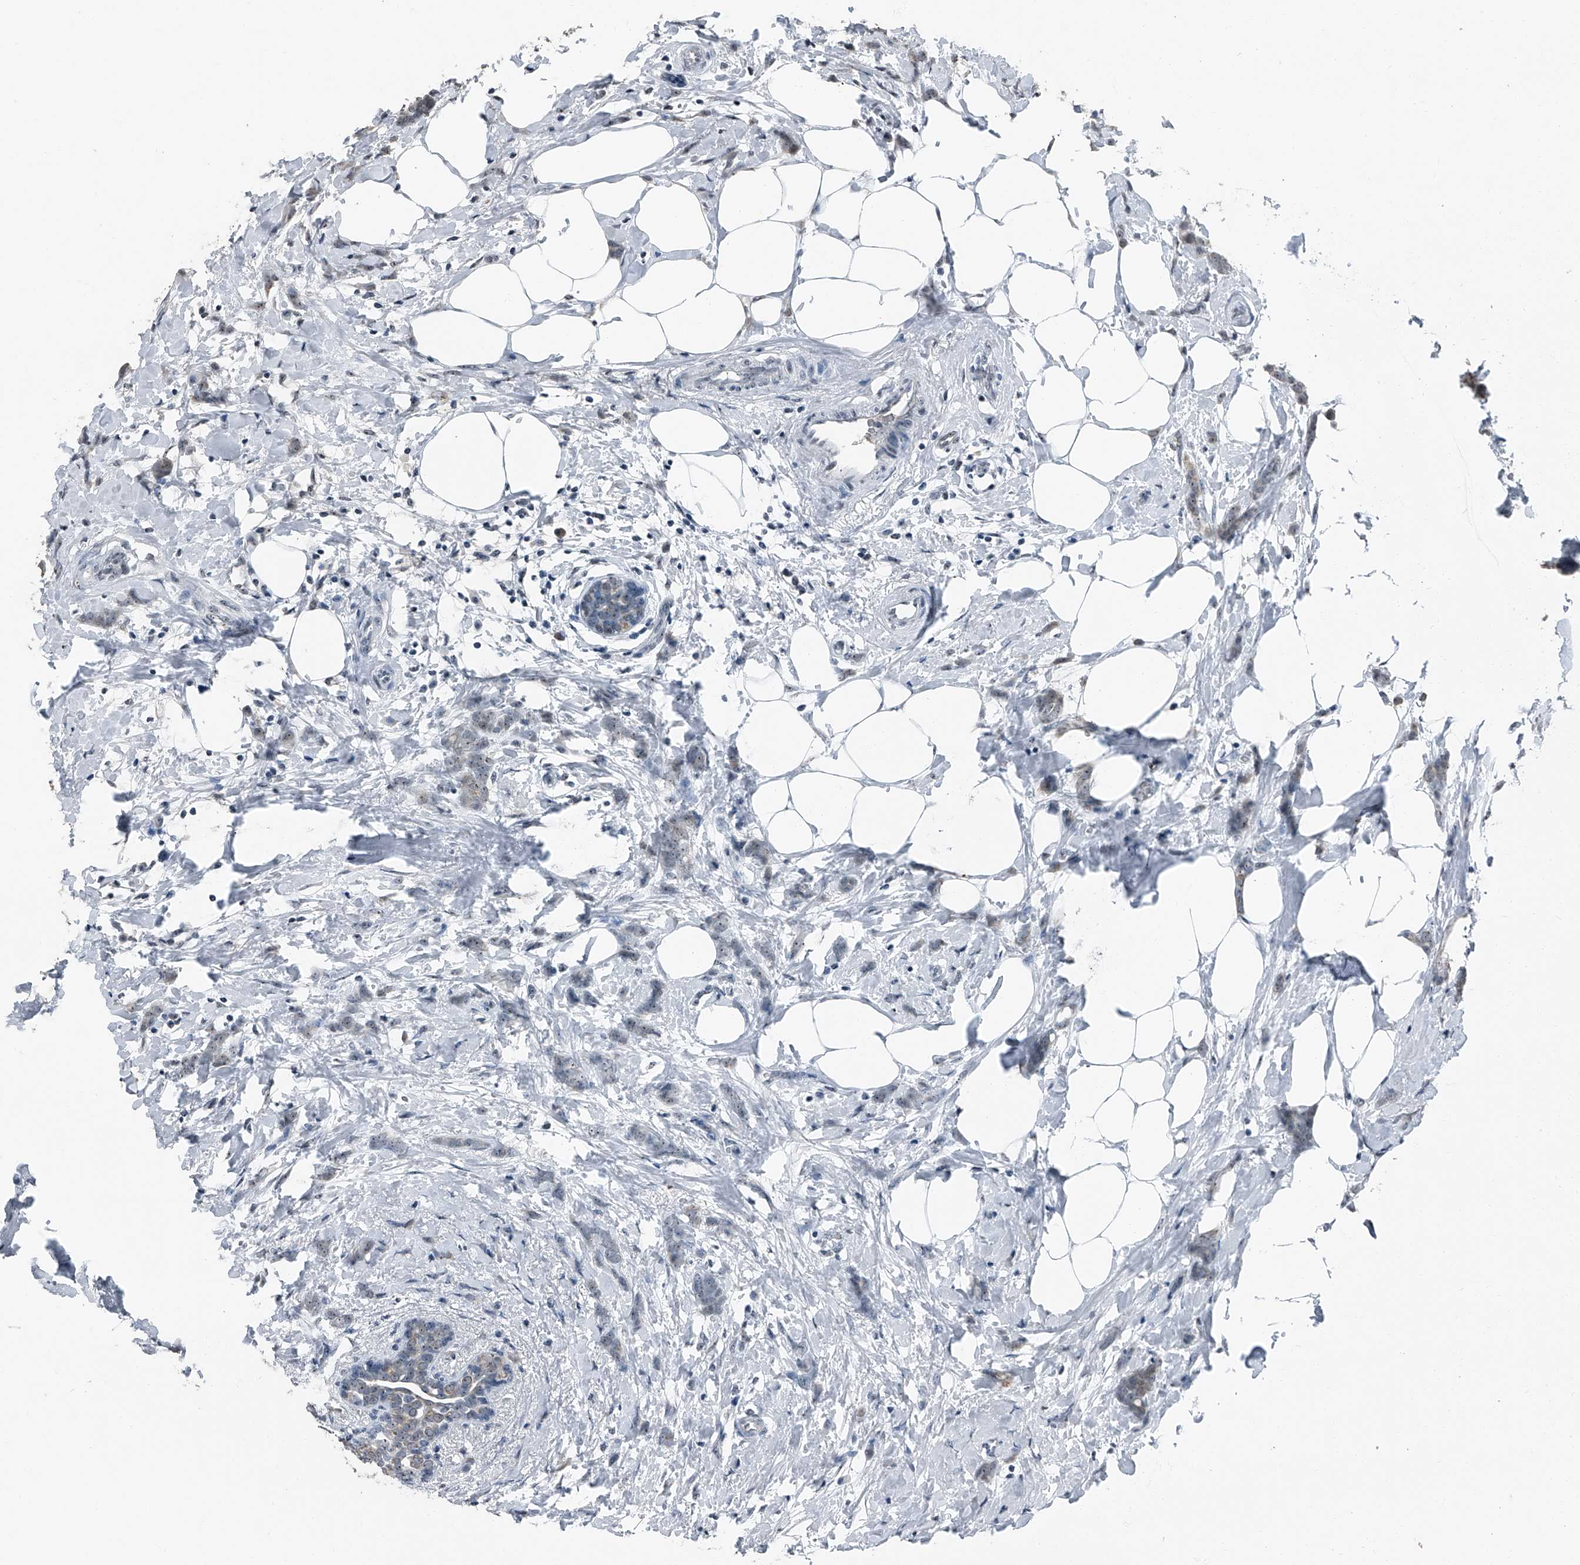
{"staining": {"intensity": "weak", "quantity": "25%-75%", "location": "nuclear"}, "tissue": "breast cancer", "cell_type": "Tumor cells", "image_type": "cancer", "snomed": [{"axis": "morphology", "description": "Lobular carcinoma, in situ"}, {"axis": "morphology", "description": "Lobular carcinoma"}, {"axis": "topography", "description": "Breast"}], "caption": "Weak nuclear staining is seen in about 25%-75% of tumor cells in breast cancer.", "gene": "TCOF1", "patient": {"sex": "female", "age": 41}}